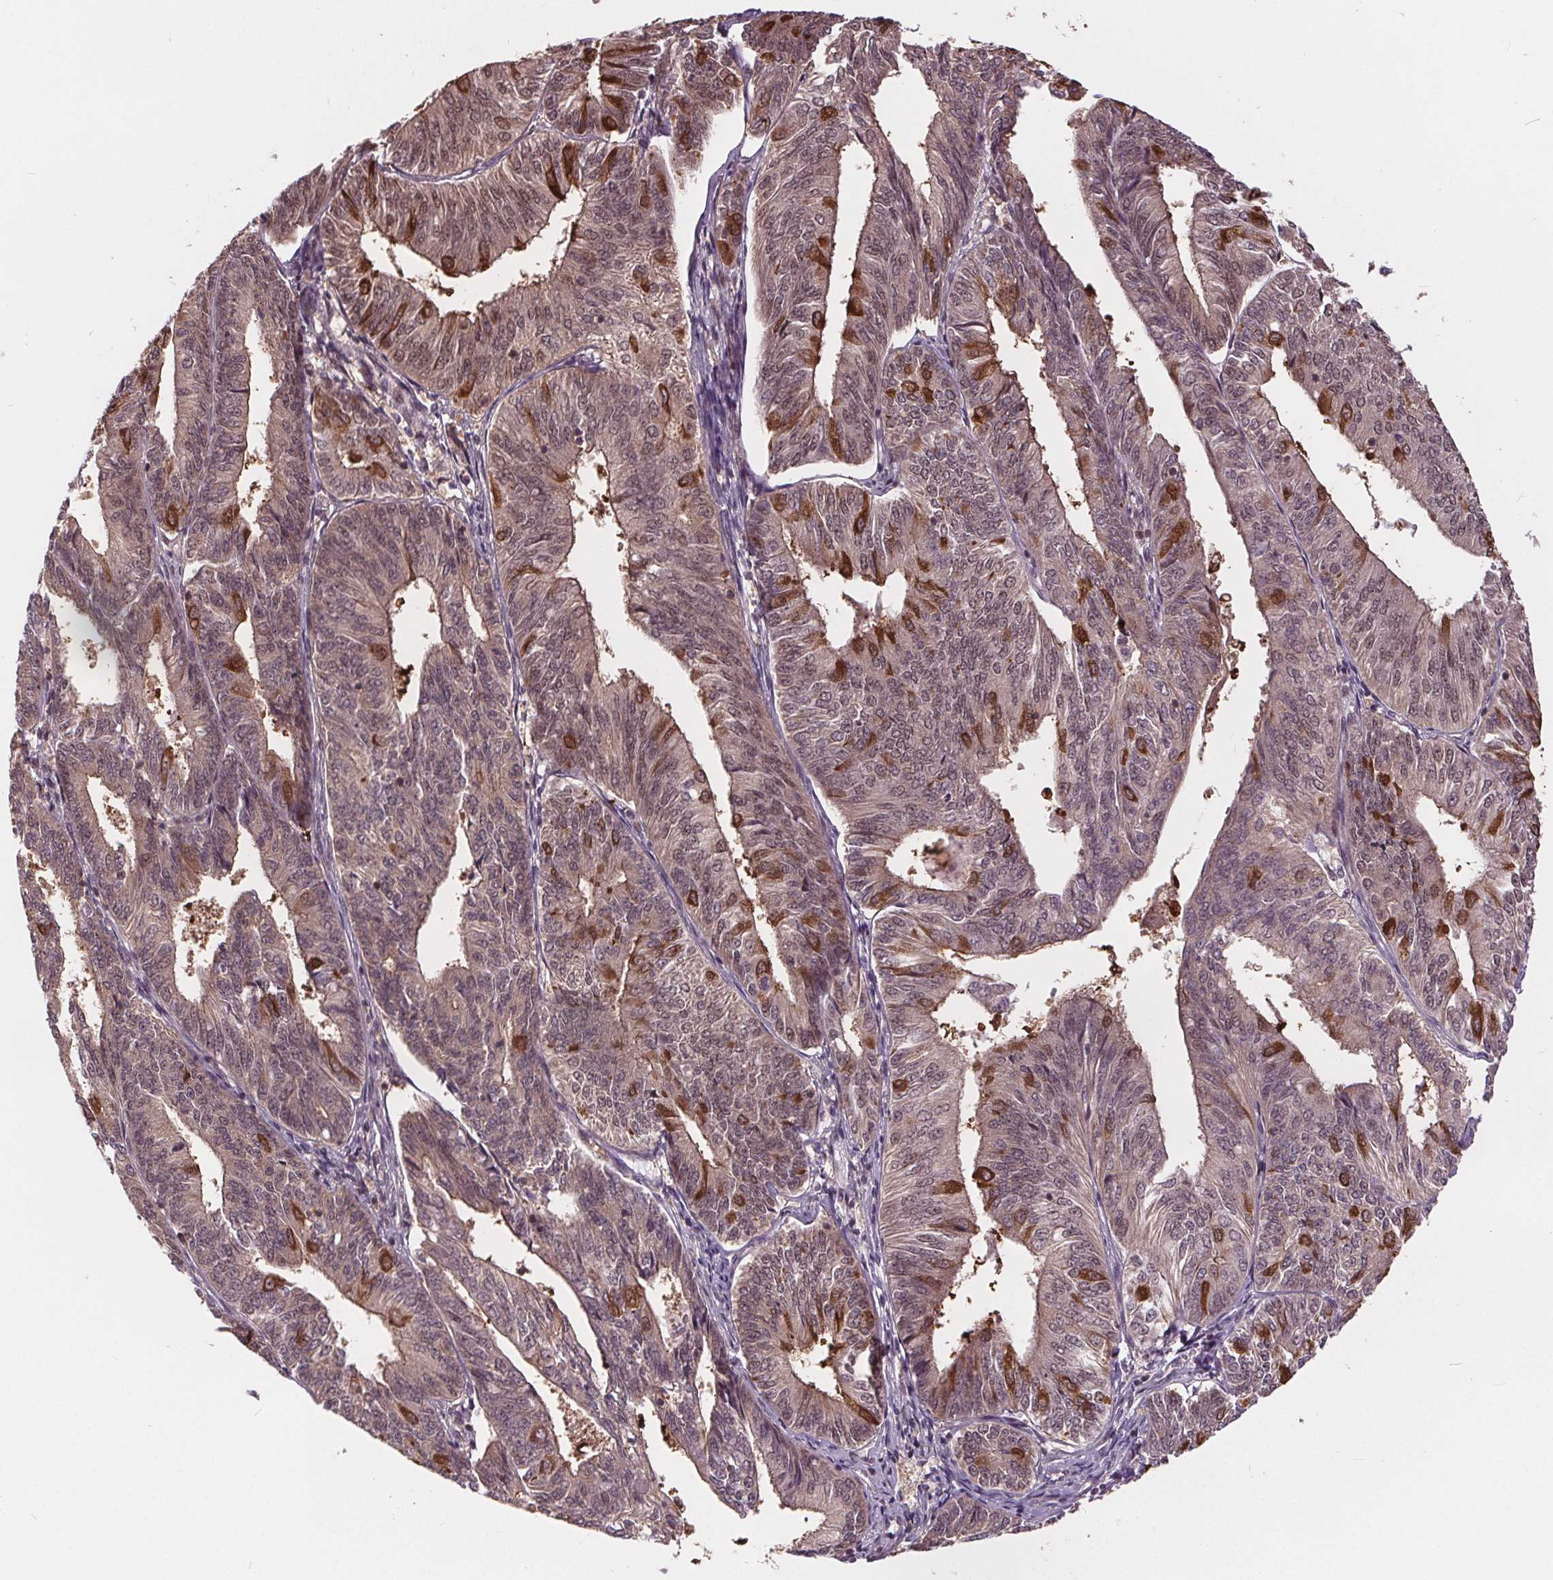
{"staining": {"intensity": "strong", "quantity": "<25%", "location": "cytoplasmic/membranous"}, "tissue": "endometrial cancer", "cell_type": "Tumor cells", "image_type": "cancer", "snomed": [{"axis": "morphology", "description": "Adenocarcinoma, NOS"}, {"axis": "topography", "description": "Endometrium"}], "caption": "There is medium levels of strong cytoplasmic/membranous positivity in tumor cells of adenocarcinoma (endometrial), as demonstrated by immunohistochemical staining (brown color).", "gene": "HIF1AN", "patient": {"sex": "female", "age": 58}}